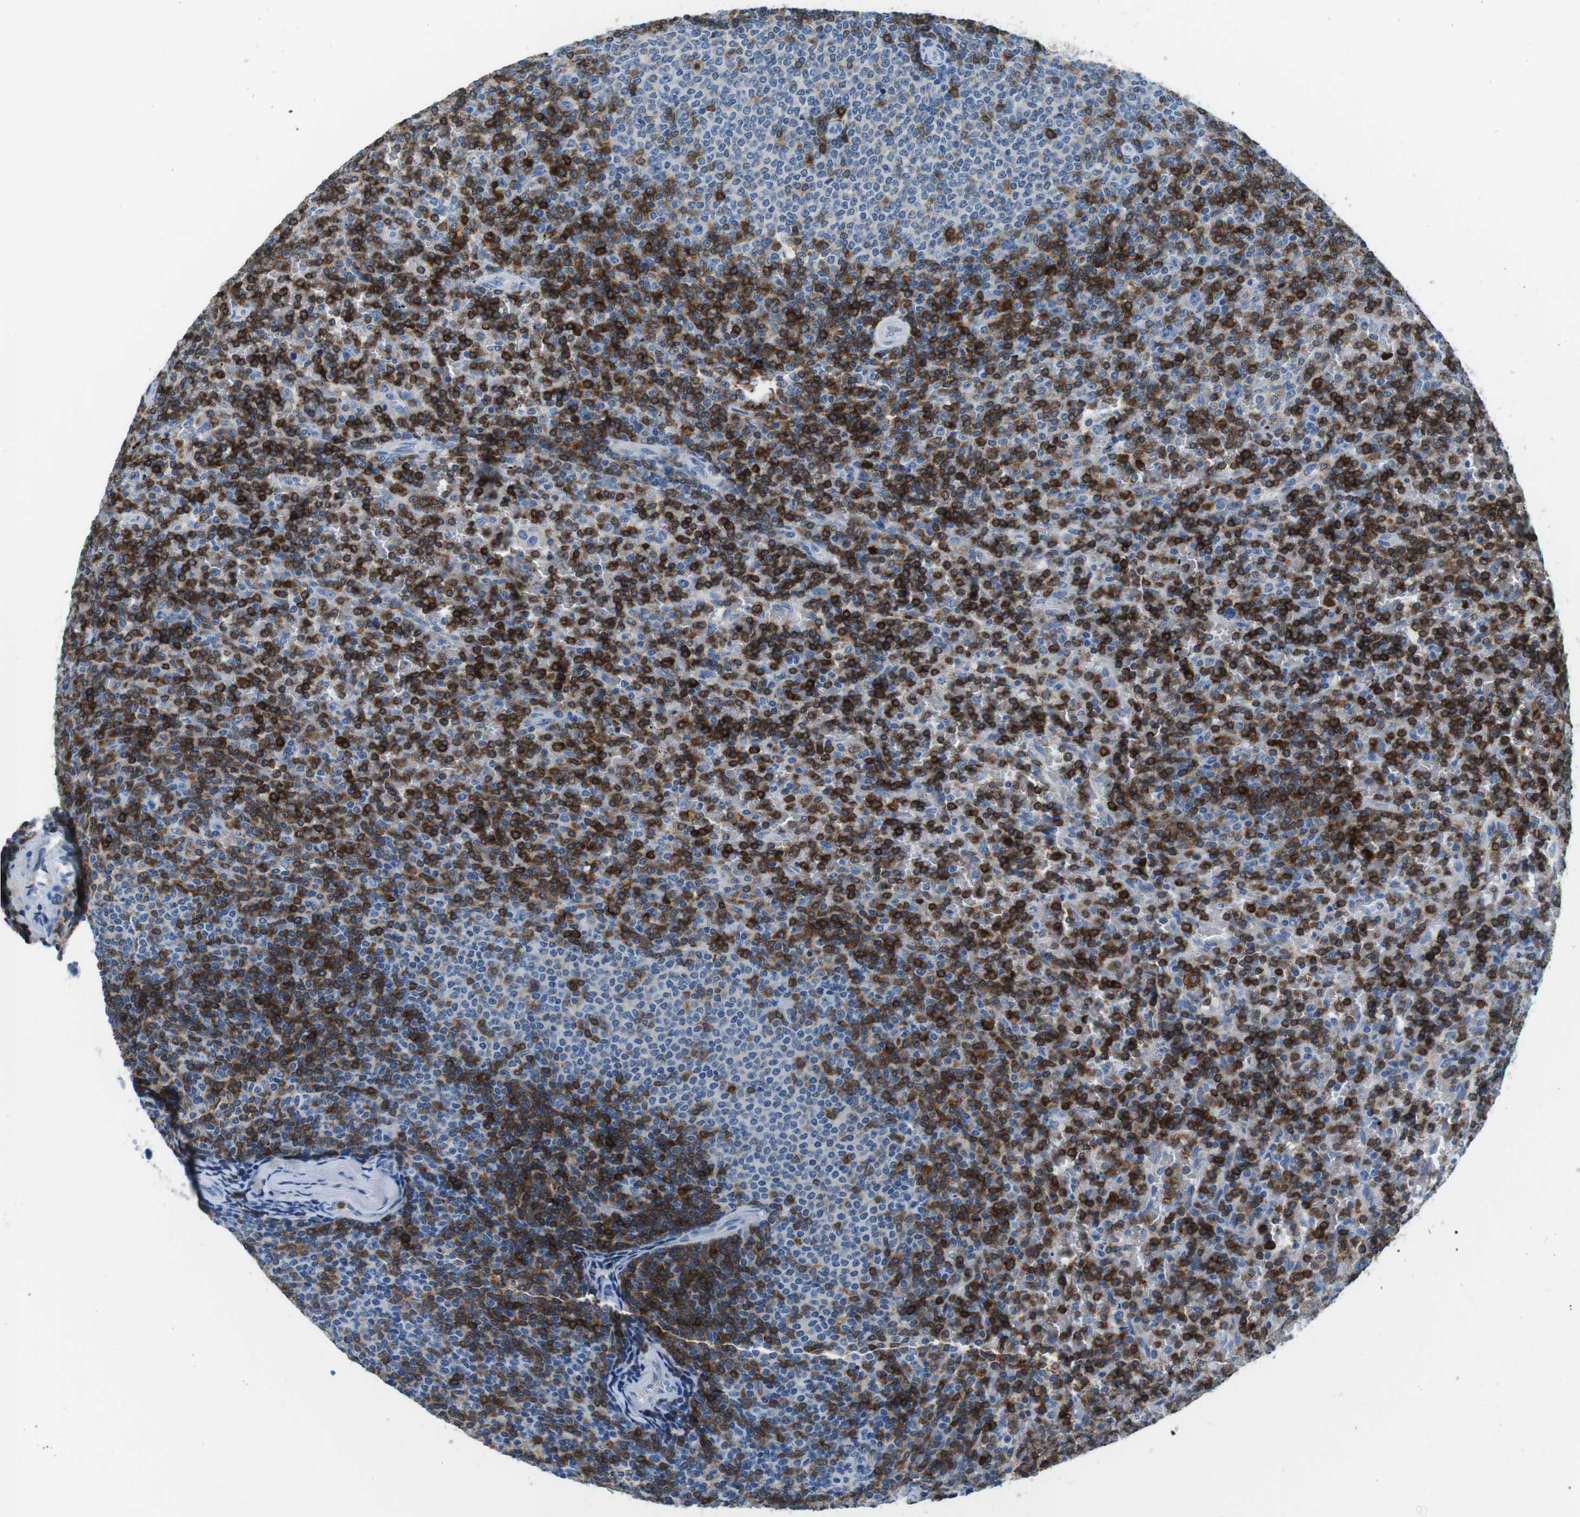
{"staining": {"intensity": "strong", "quantity": "25%-75%", "location": "cytoplasmic/membranous"}, "tissue": "lymphoma", "cell_type": "Tumor cells", "image_type": "cancer", "snomed": [{"axis": "morphology", "description": "Malignant lymphoma, non-Hodgkin's type, Low grade"}, {"axis": "topography", "description": "Spleen"}], "caption": "An immunohistochemistry (IHC) photomicrograph of tumor tissue is shown. Protein staining in brown labels strong cytoplasmic/membranous positivity in lymphoma within tumor cells.", "gene": "IGHD", "patient": {"sex": "female", "age": 77}}